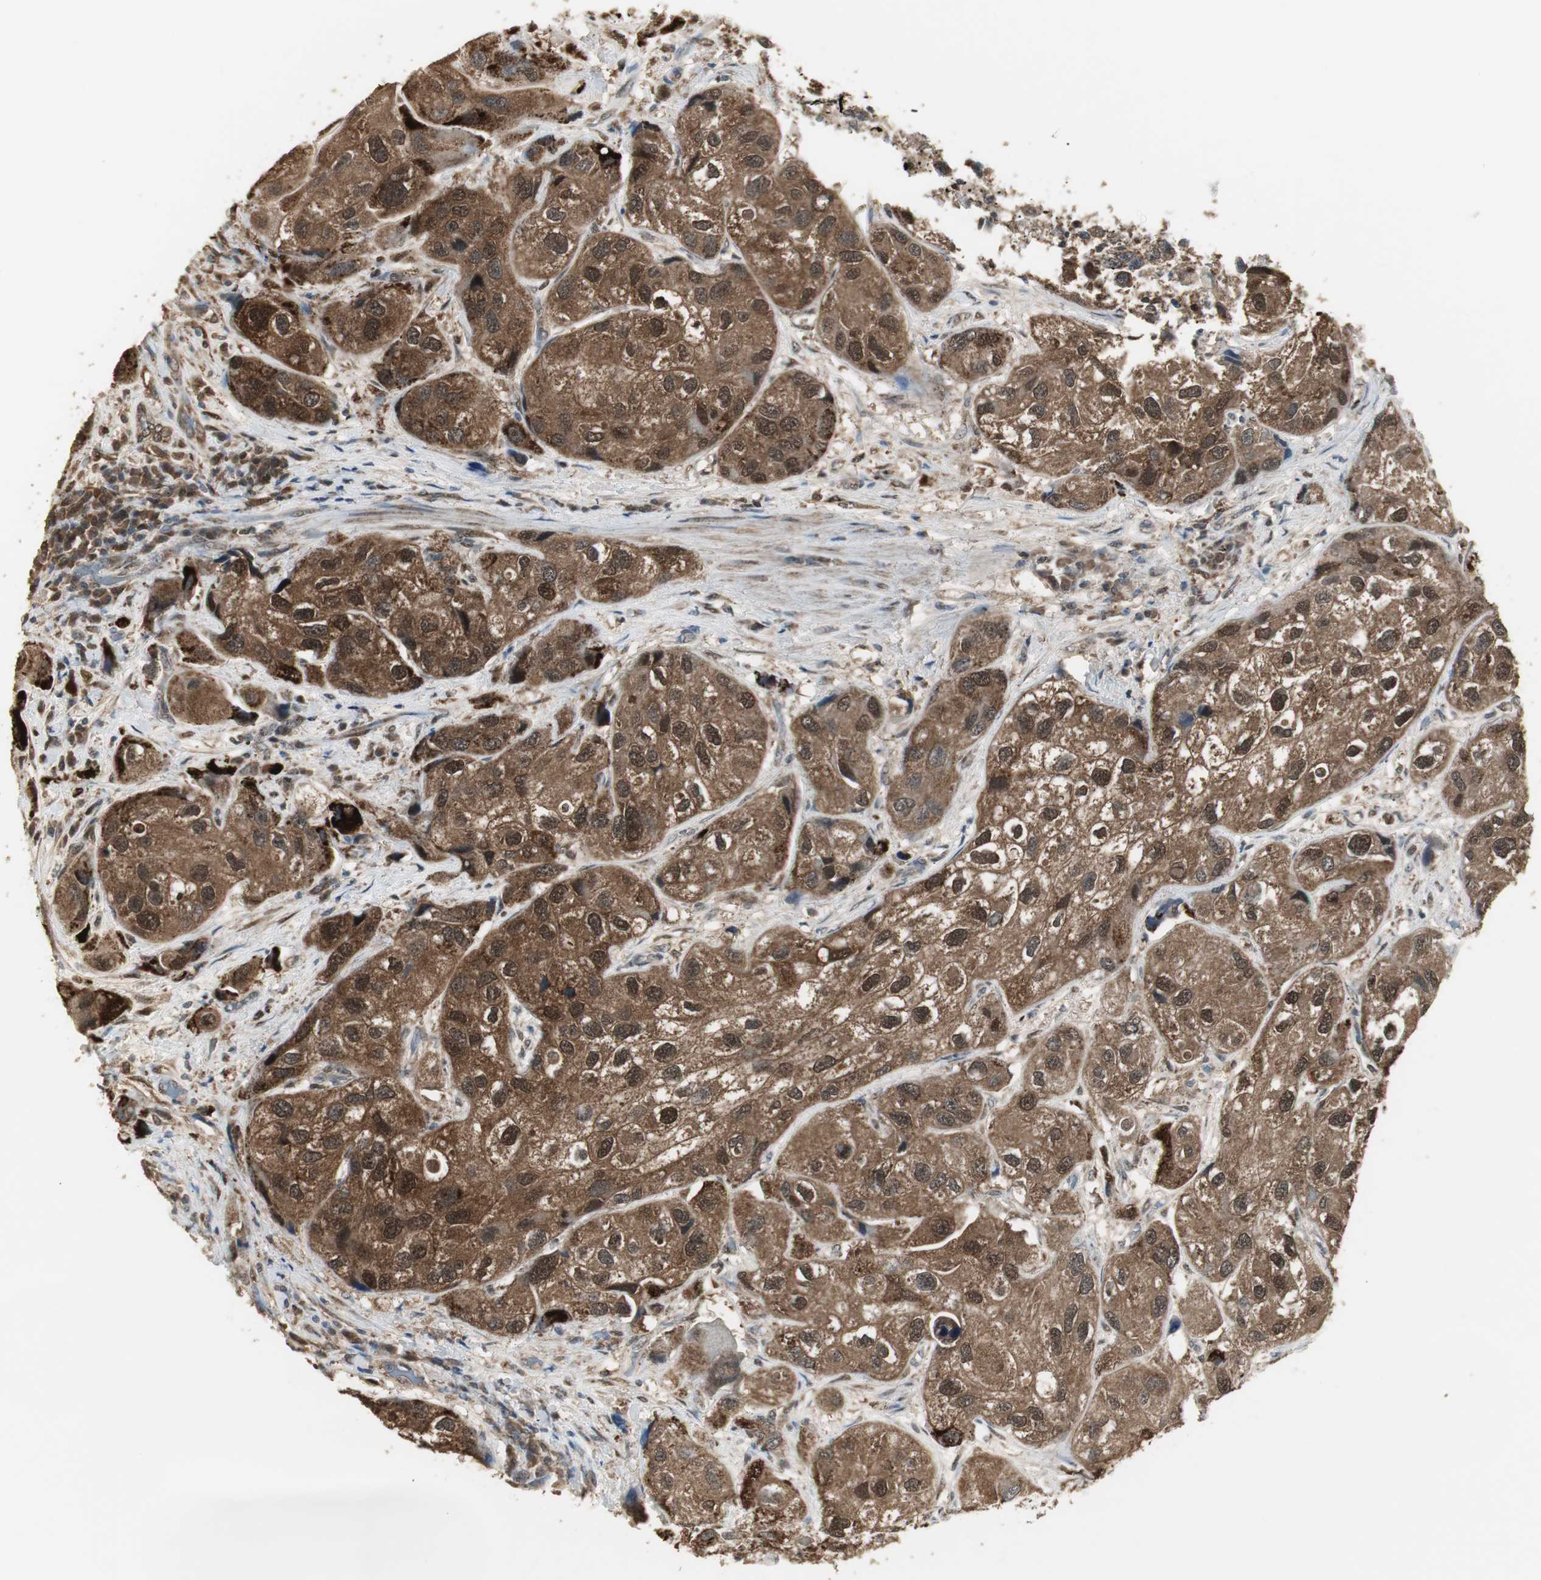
{"staining": {"intensity": "strong", "quantity": ">75%", "location": "cytoplasmic/membranous,nuclear"}, "tissue": "urothelial cancer", "cell_type": "Tumor cells", "image_type": "cancer", "snomed": [{"axis": "morphology", "description": "Urothelial carcinoma, High grade"}, {"axis": "topography", "description": "Urinary bladder"}], "caption": "A brown stain highlights strong cytoplasmic/membranous and nuclear staining of a protein in human high-grade urothelial carcinoma tumor cells. (IHC, brightfield microscopy, high magnification).", "gene": "PLIN3", "patient": {"sex": "female", "age": 64}}